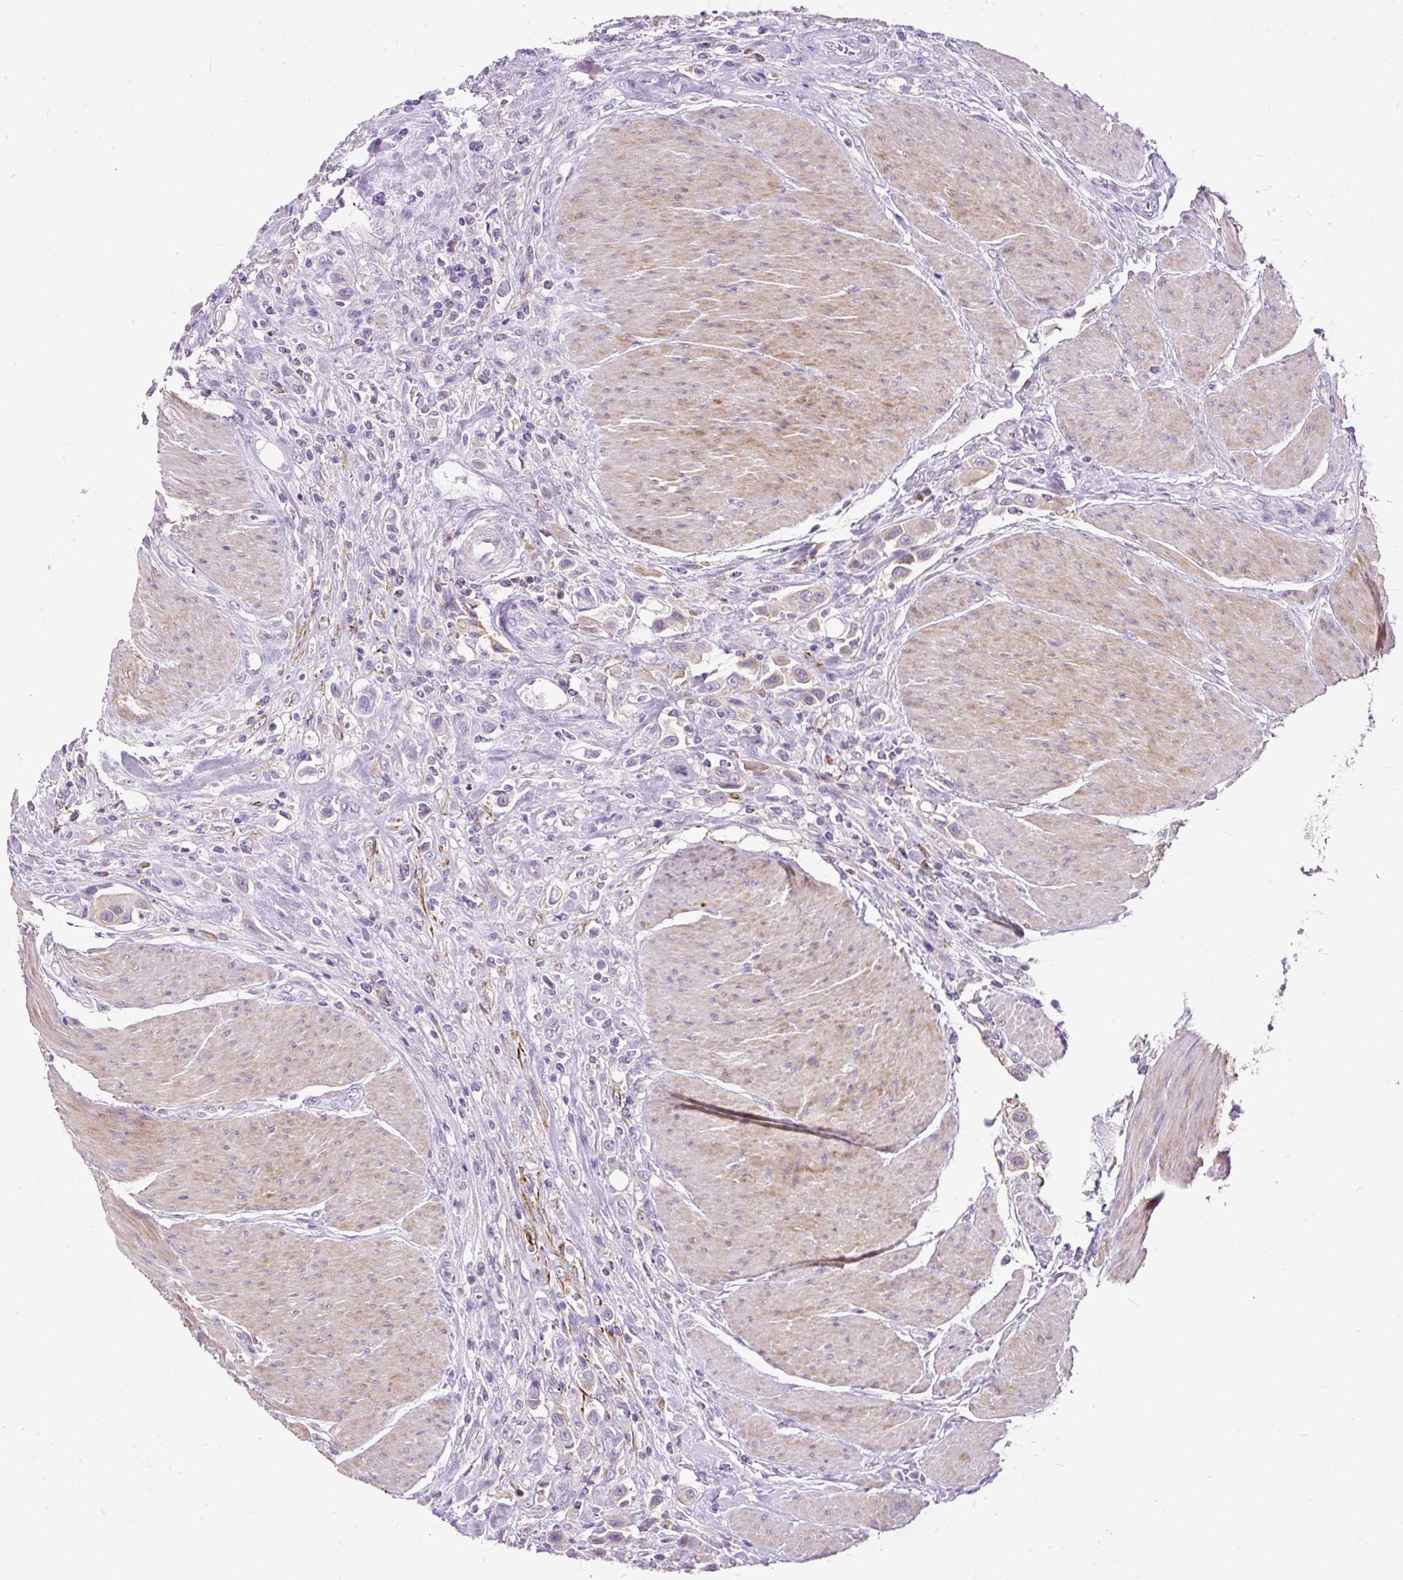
{"staining": {"intensity": "weak", "quantity": "<25%", "location": "cytoplasmic/membranous"}, "tissue": "urothelial cancer", "cell_type": "Tumor cells", "image_type": "cancer", "snomed": [{"axis": "morphology", "description": "Urothelial carcinoma, High grade"}, {"axis": "topography", "description": "Urinary bladder"}], "caption": "Tumor cells are negative for protein expression in human urothelial carcinoma (high-grade).", "gene": "GBX1", "patient": {"sex": "male", "age": 50}}